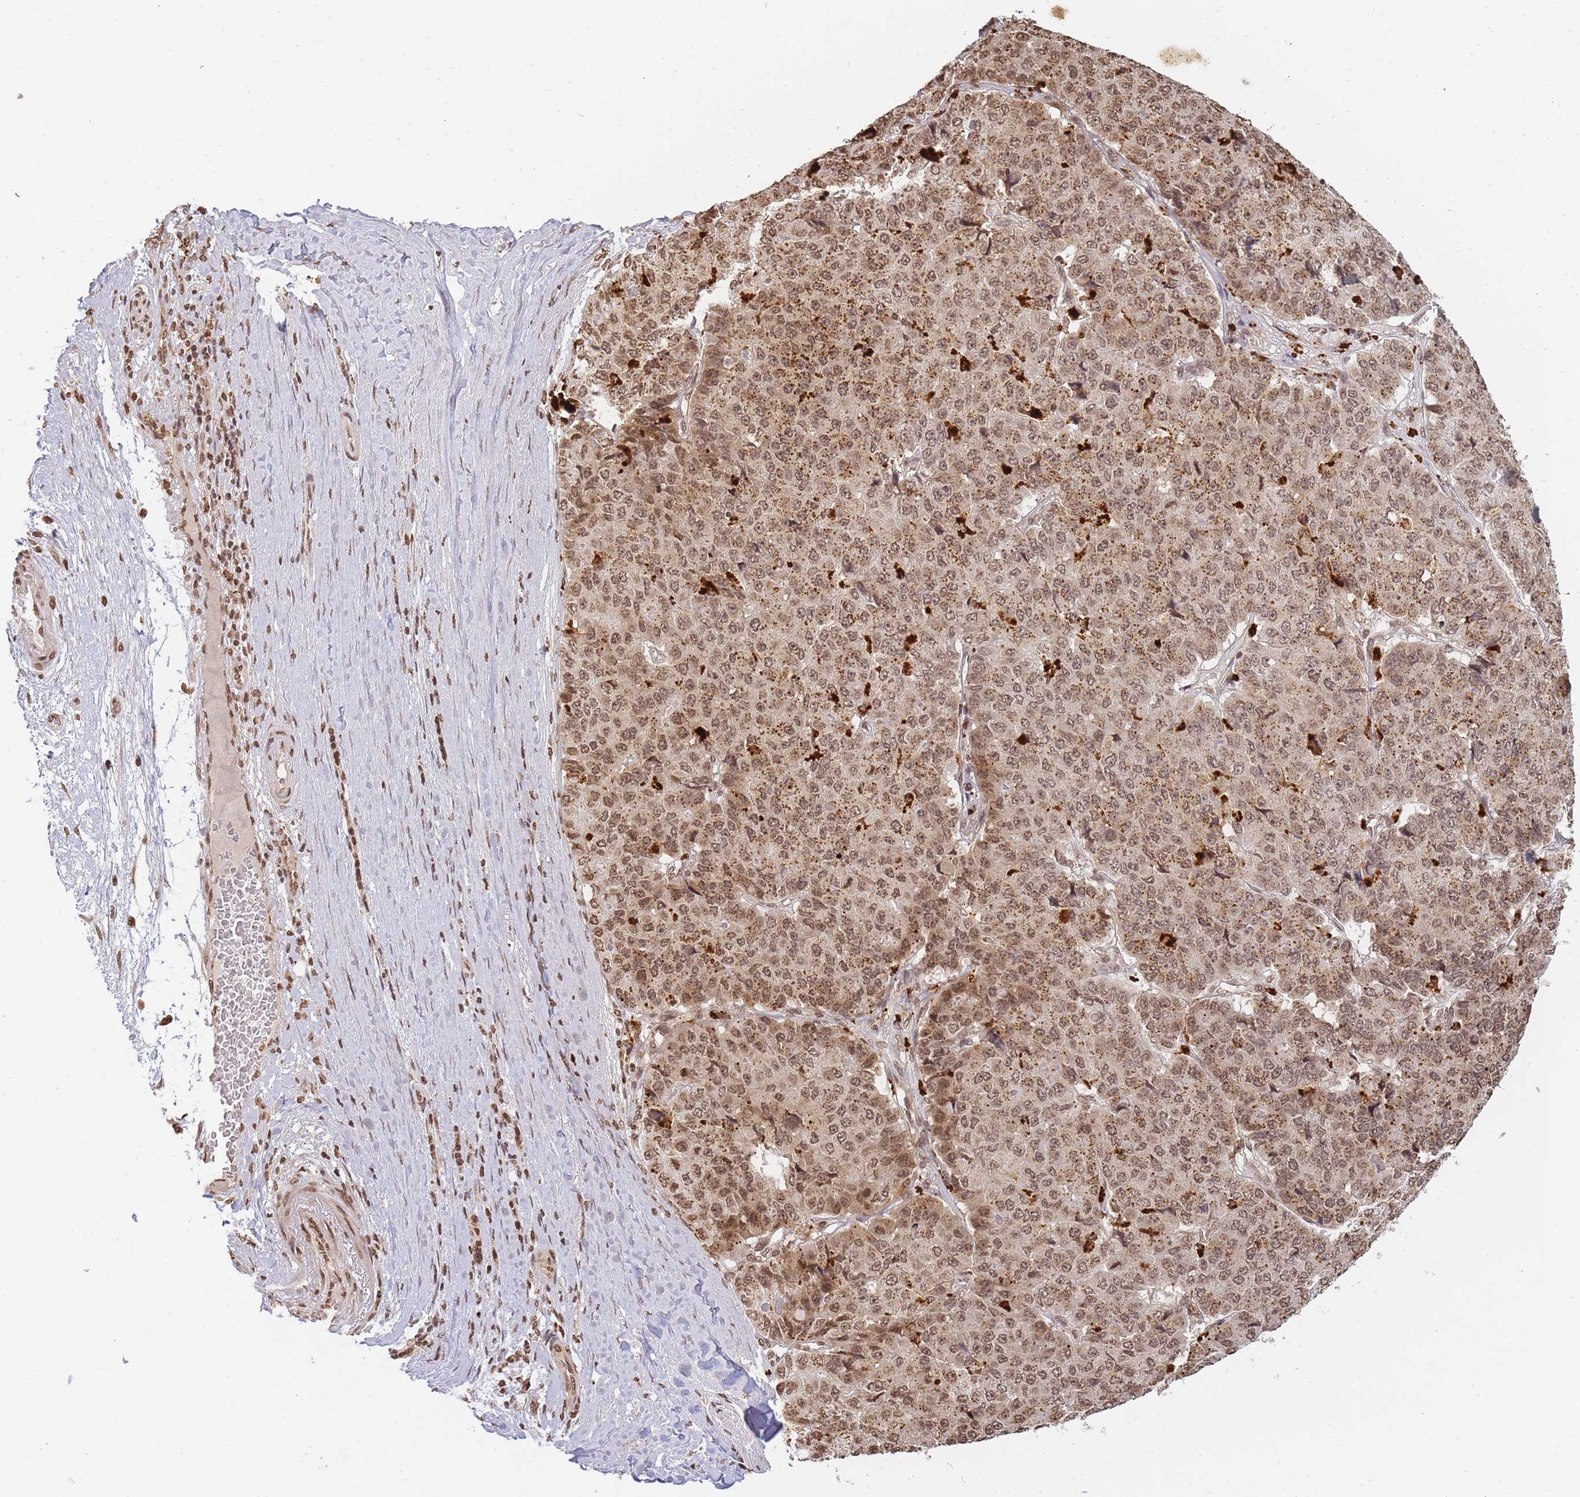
{"staining": {"intensity": "moderate", "quantity": ">75%", "location": "cytoplasmic/membranous,nuclear"}, "tissue": "pancreatic cancer", "cell_type": "Tumor cells", "image_type": "cancer", "snomed": [{"axis": "morphology", "description": "Adenocarcinoma, NOS"}, {"axis": "topography", "description": "Pancreas"}], "caption": "A high-resolution micrograph shows immunohistochemistry (IHC) staining of pancreatic cancer (adenocarcinoma), which demonstrates moderate cytoplasmic/membranous and nuclear expression in approximately >75% of tumor cells.", "gene": "WWTR1", "patient": {"sex": "male", "age": 50}}